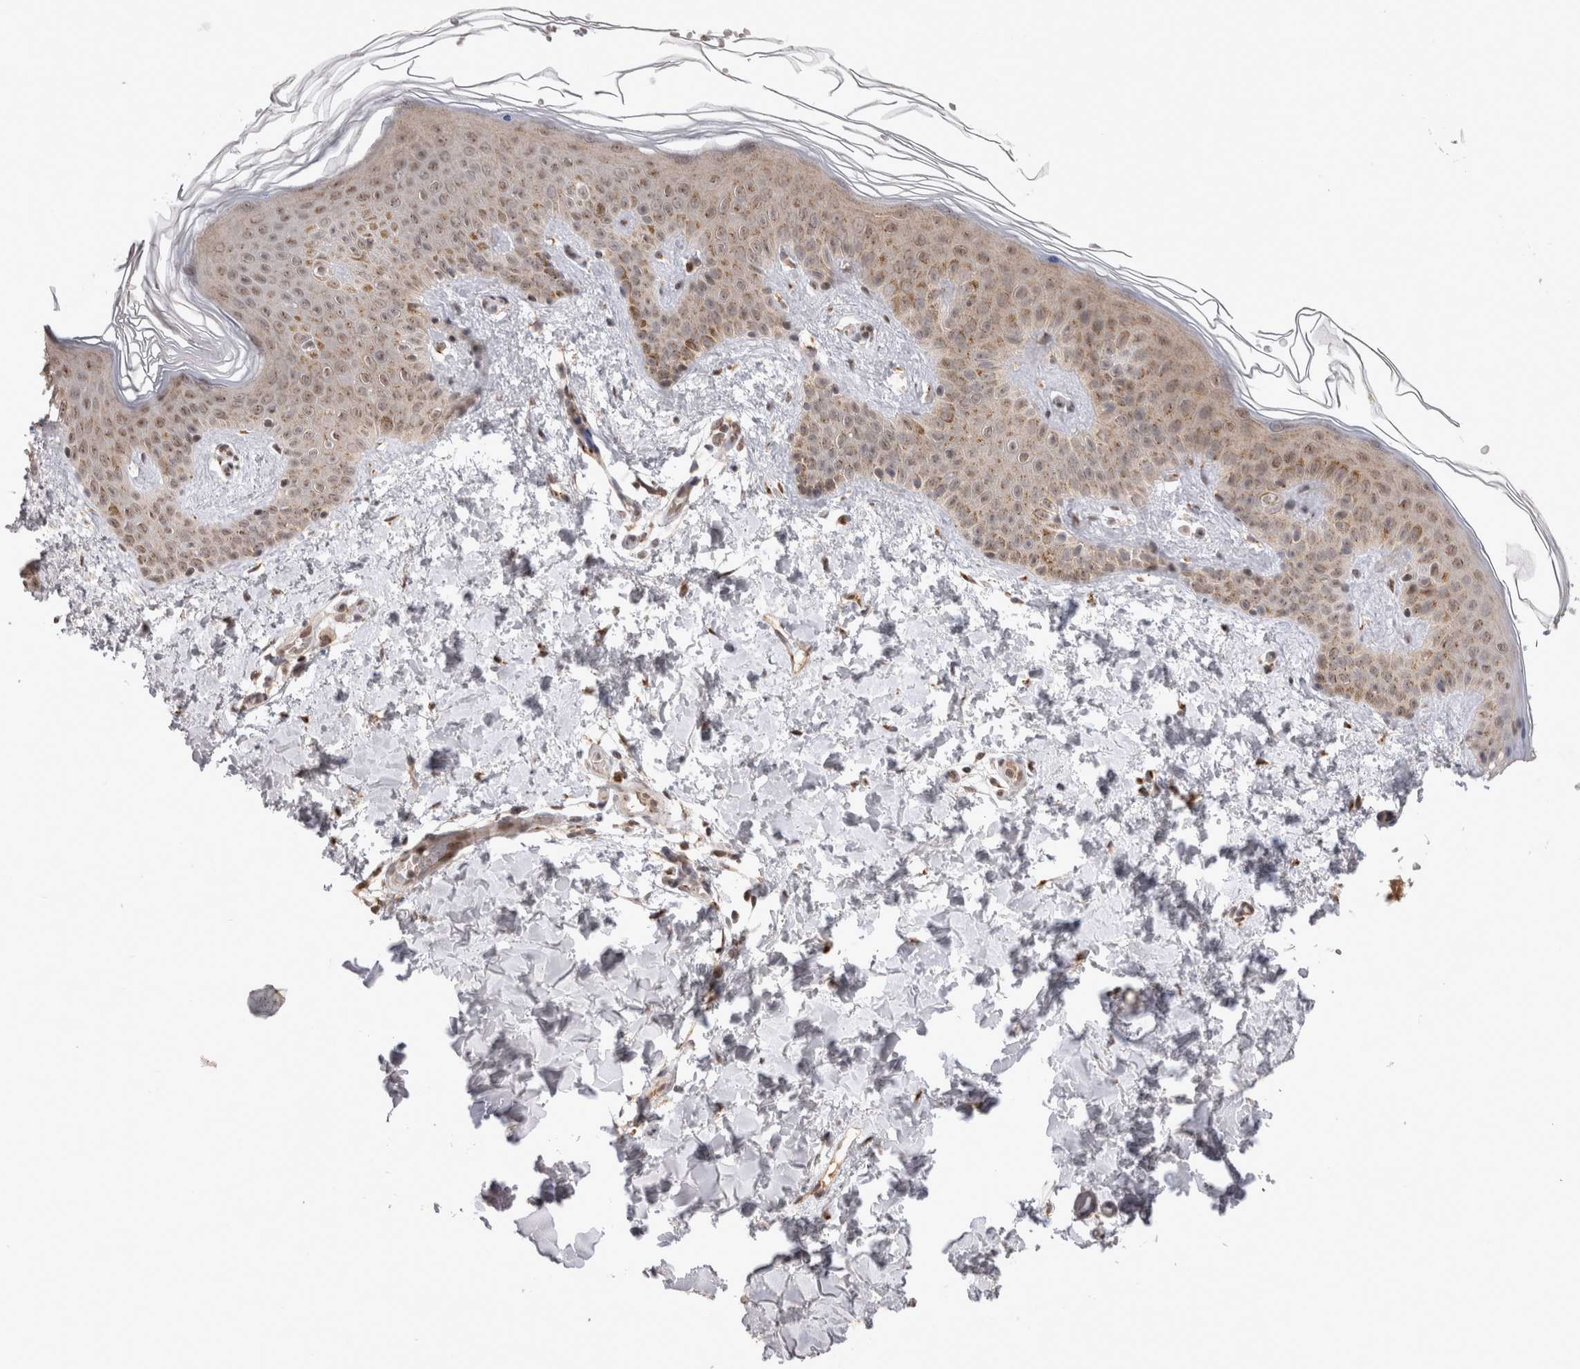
{"staining": {"intensity": "weak", "quantity": ">75%", "location": "cytoplasmic/membranous,nuclear"}, "tissue": "skin", "cell_type": "Fibroblasts", "image_type": "normal", "snomed": [{"axis": "morphology", "description": "Normal tissue, NOS"}, {"axis": "morphology", "description": "Neoplasm, benign, NOS"}, {"axis": "topography", "description": "Skin"}, {"axis": "topography", "description": "Soft tissue"}], "caption": "IHC (DAB (3,3'-diaminobenzidine)) staining of unremarkable skin displays weak cytoplasmic/membranous,nuclear protein expression in approximately >75% of fibroblasts.", "gene": "TMEM65", "patient": {"sex": "male", "age": 26}}